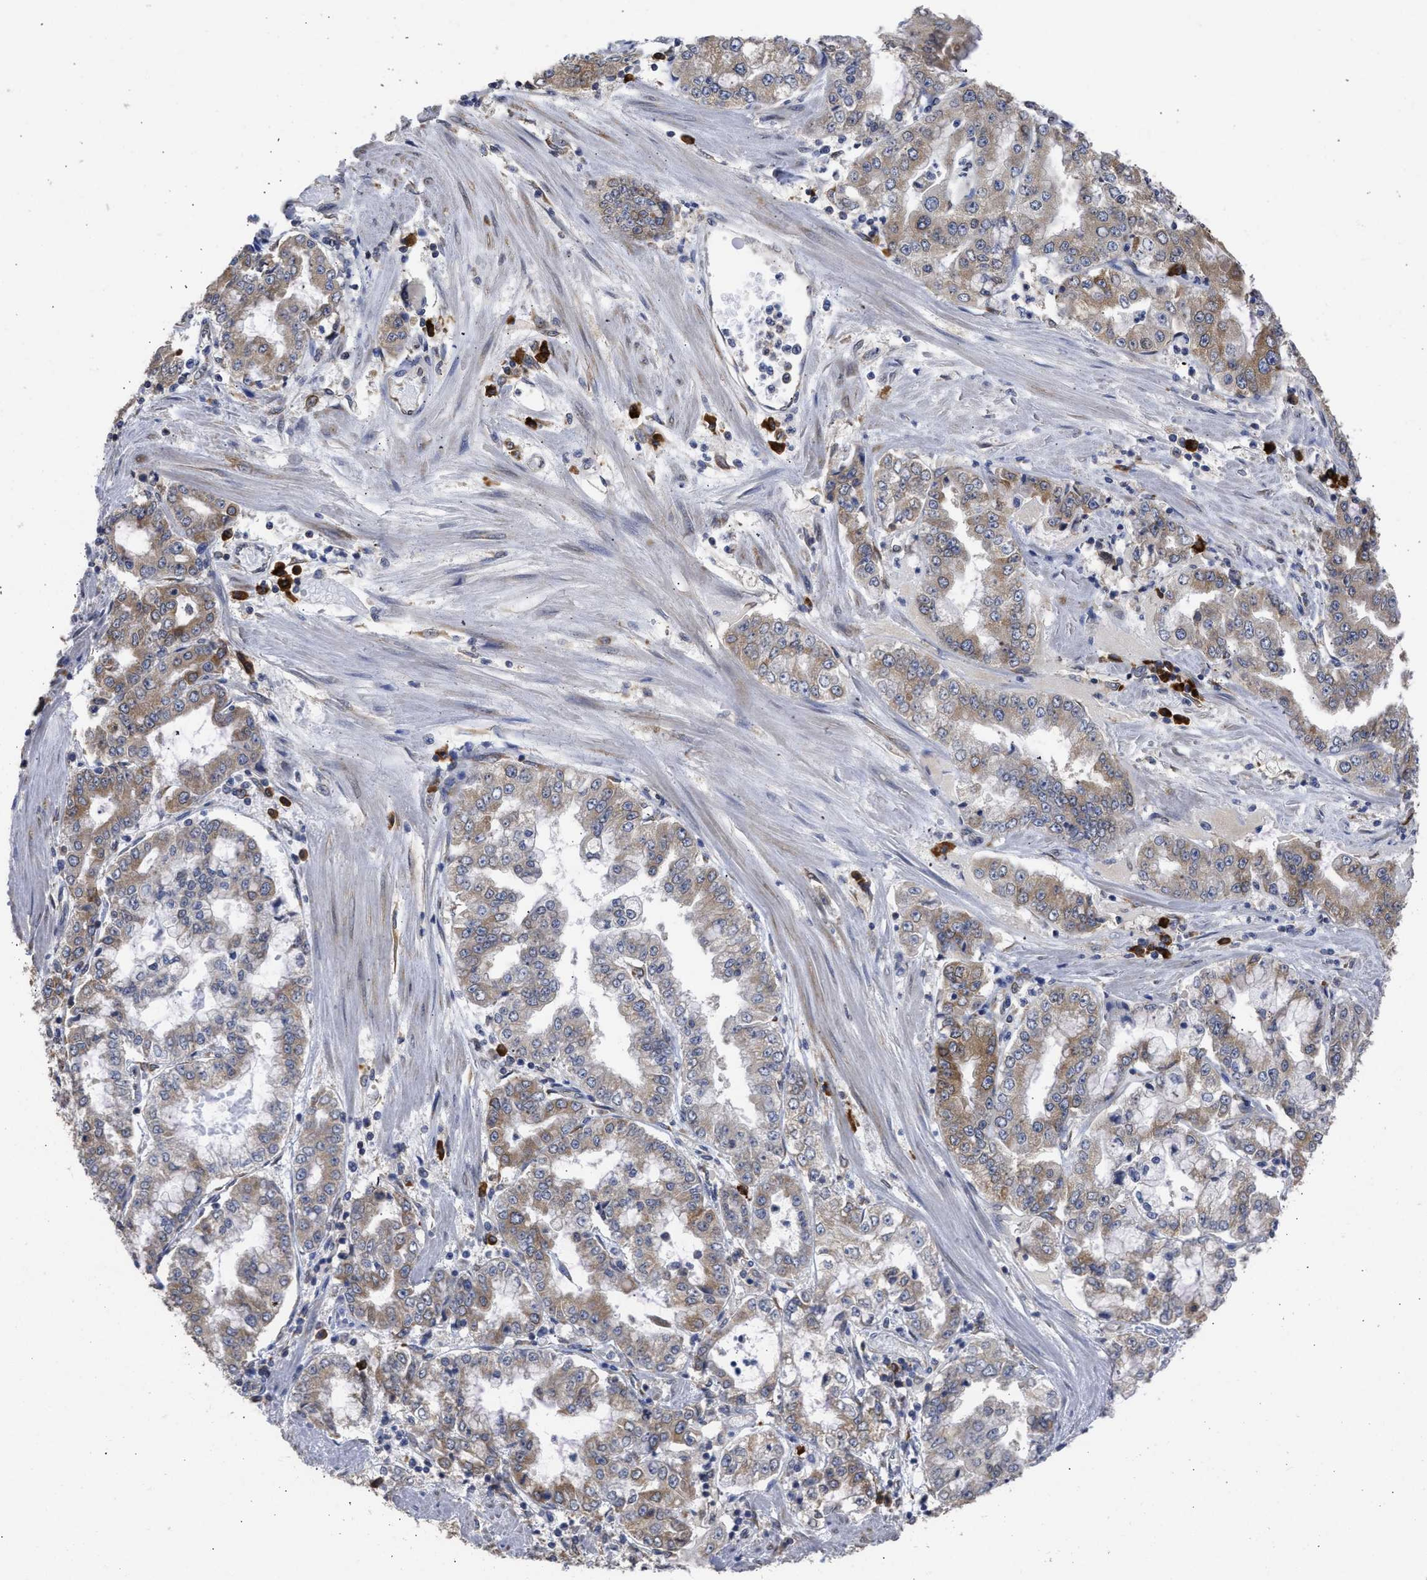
{"staining": {"intensity": "weak", "quantity": ">75%", "location": "cytoplasmic/membranous"}, "tissue": "stomach cancer", "cell_type": "Tumor cells", "image_type": "cancer", "snomed": [{"axis": "morphology", "description": "Adenocarcinoma, NOS"}, {"axis": "topography", "description": "Stomach"}], "caption": "IHC (DAB (3,3'-diaminobenzidine)) staining of stomach adenocarcinoma reveals weak cytoplasmic/membranous protein expression in about >75% of tumor cells. (Brightfield microscopy of DAB IHC at high magnification).", "gene": "DNAJC1", "patient": {"sex": "male", "age": 76}}